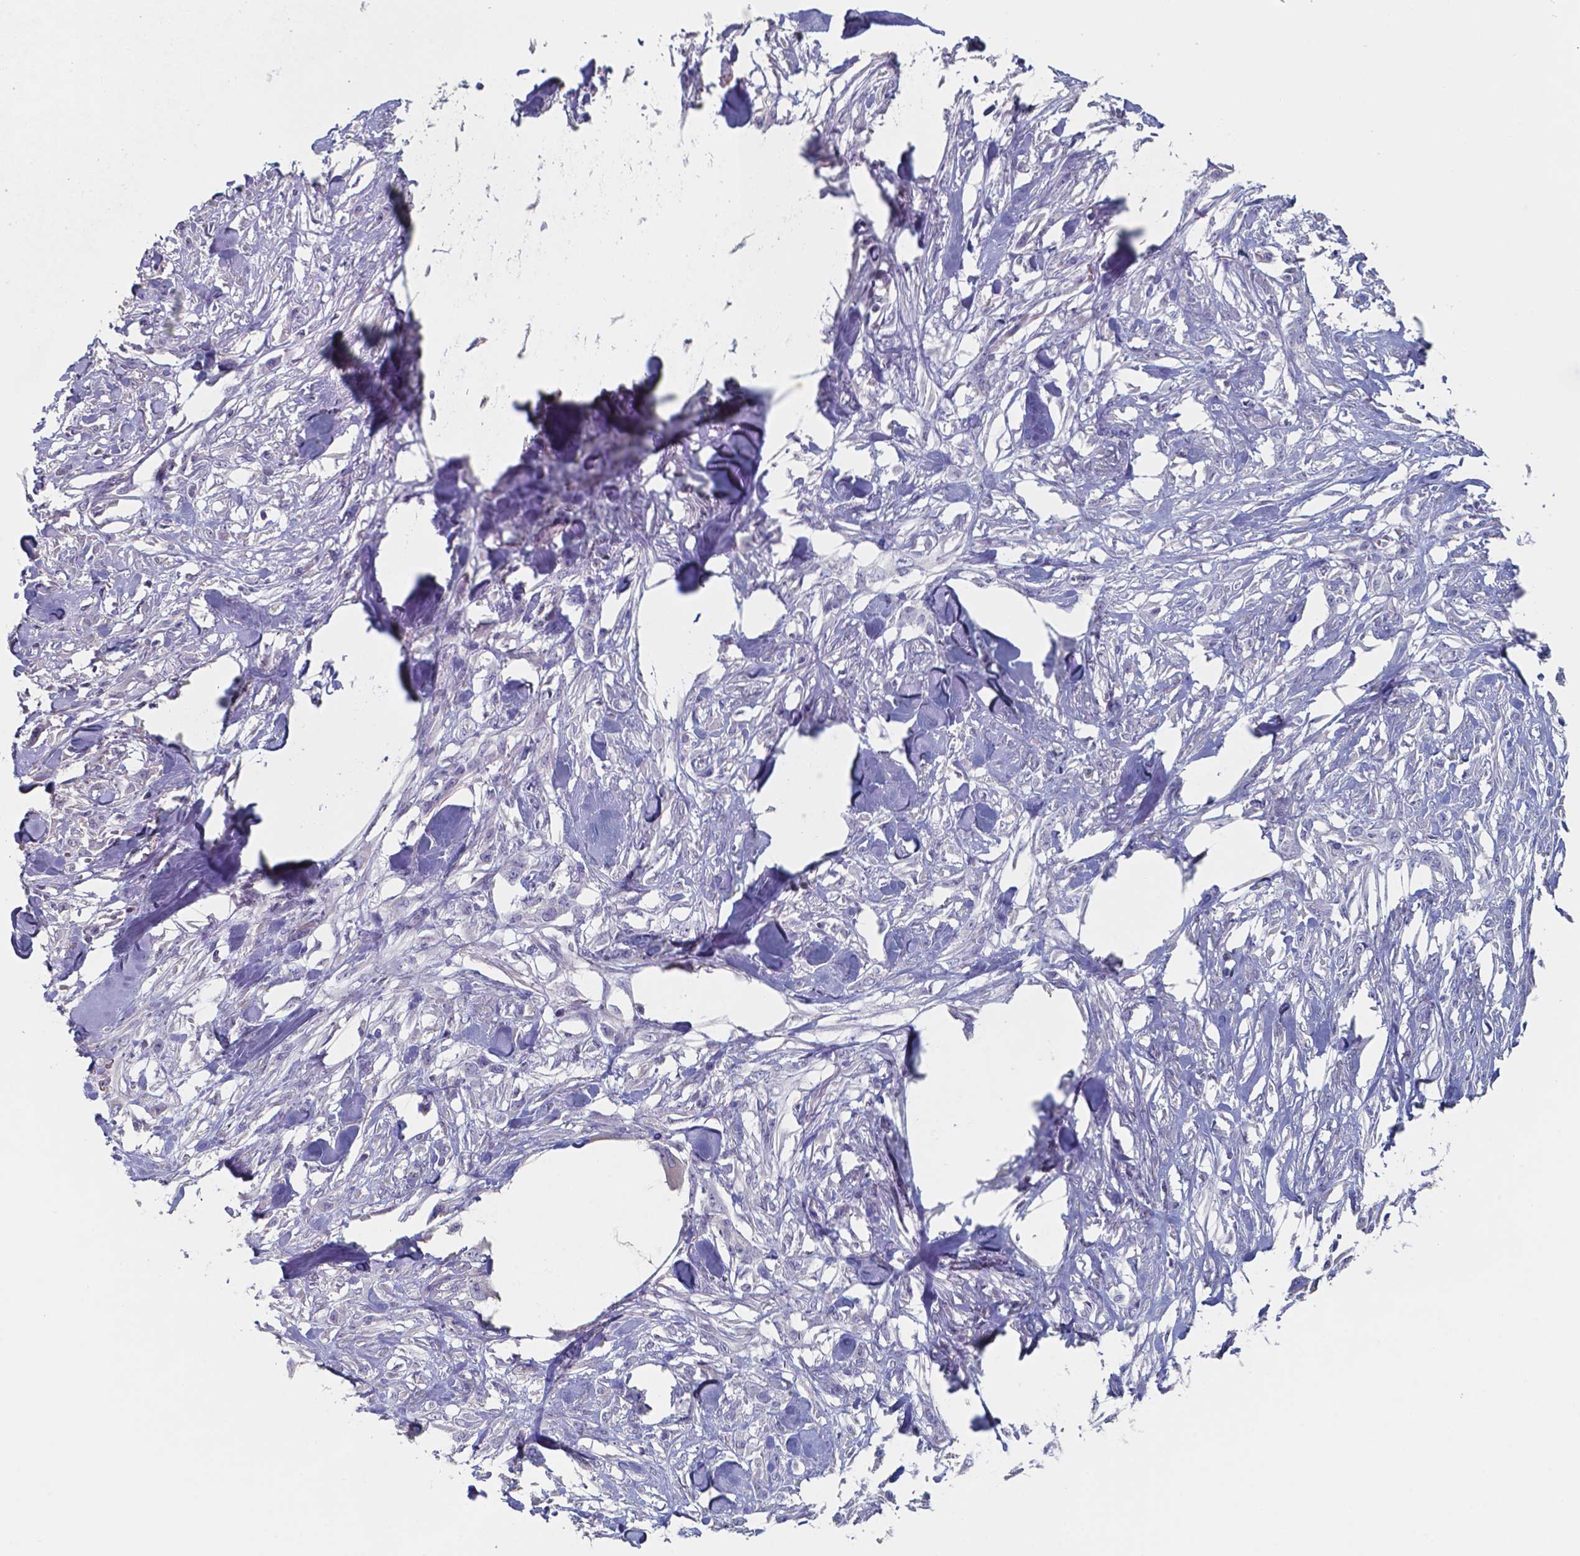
{"staining": {"intensity": "negative", "quantity": "none", "location": "none"}, "tissue": "skin cancer", "cell_type": "Tumor cells", "image_type": "cancer", "snomed": [{"axis": "morphology", "description": "Squamous cell carcinoma, NOS"}, {"axis": "topography", "description": "Skin"}], "caption": "This is an IHC photomicrograph of skin squamous cell carcinoma. There is no positivity in tumor cells.", "gene": "FOXJ1", "patient": {"sex": "female", "age": 59}}